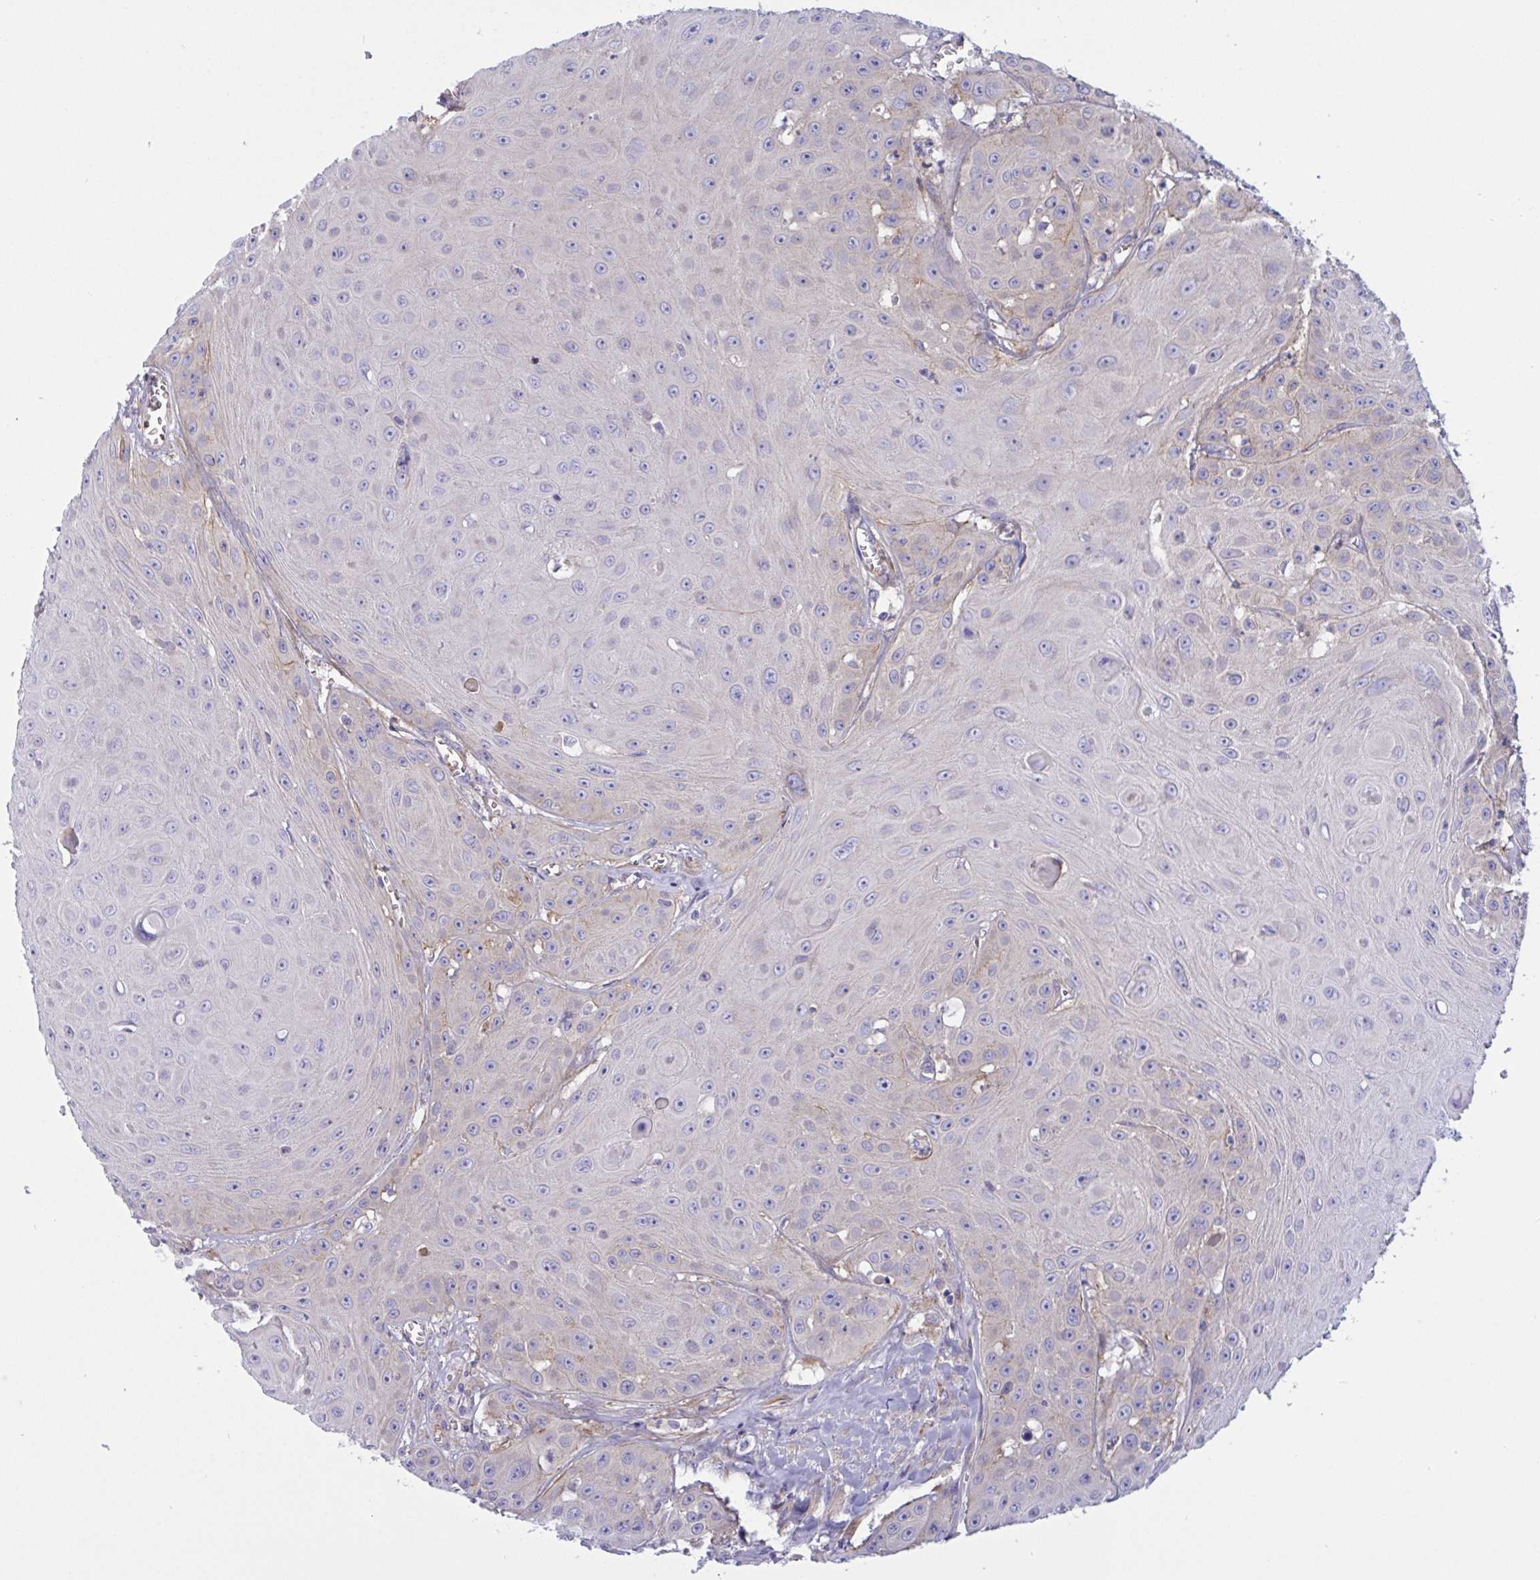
{"staining": {"intensity": "weak", "quantity": "<25%", "location": "cytoplasmic/membranous"}, "tissue": "head and neck cancer", "cell_type": "Tumor cells", "image_type": "cancer", "snomed": [{"axis": "morphology", "description": "Squamous cell carcinoma, NOS"}, {"axis": "topography", "description": "Oral tissue"}, {"axis": "topography", "description": "Head-Neck"}], "caption": "Tumor cells are negative for protein expression in human head and neck cancer (squamous cell carcinoma).", "gene": "OXLD1", "patient": {"sex": "male", "age": 81}}